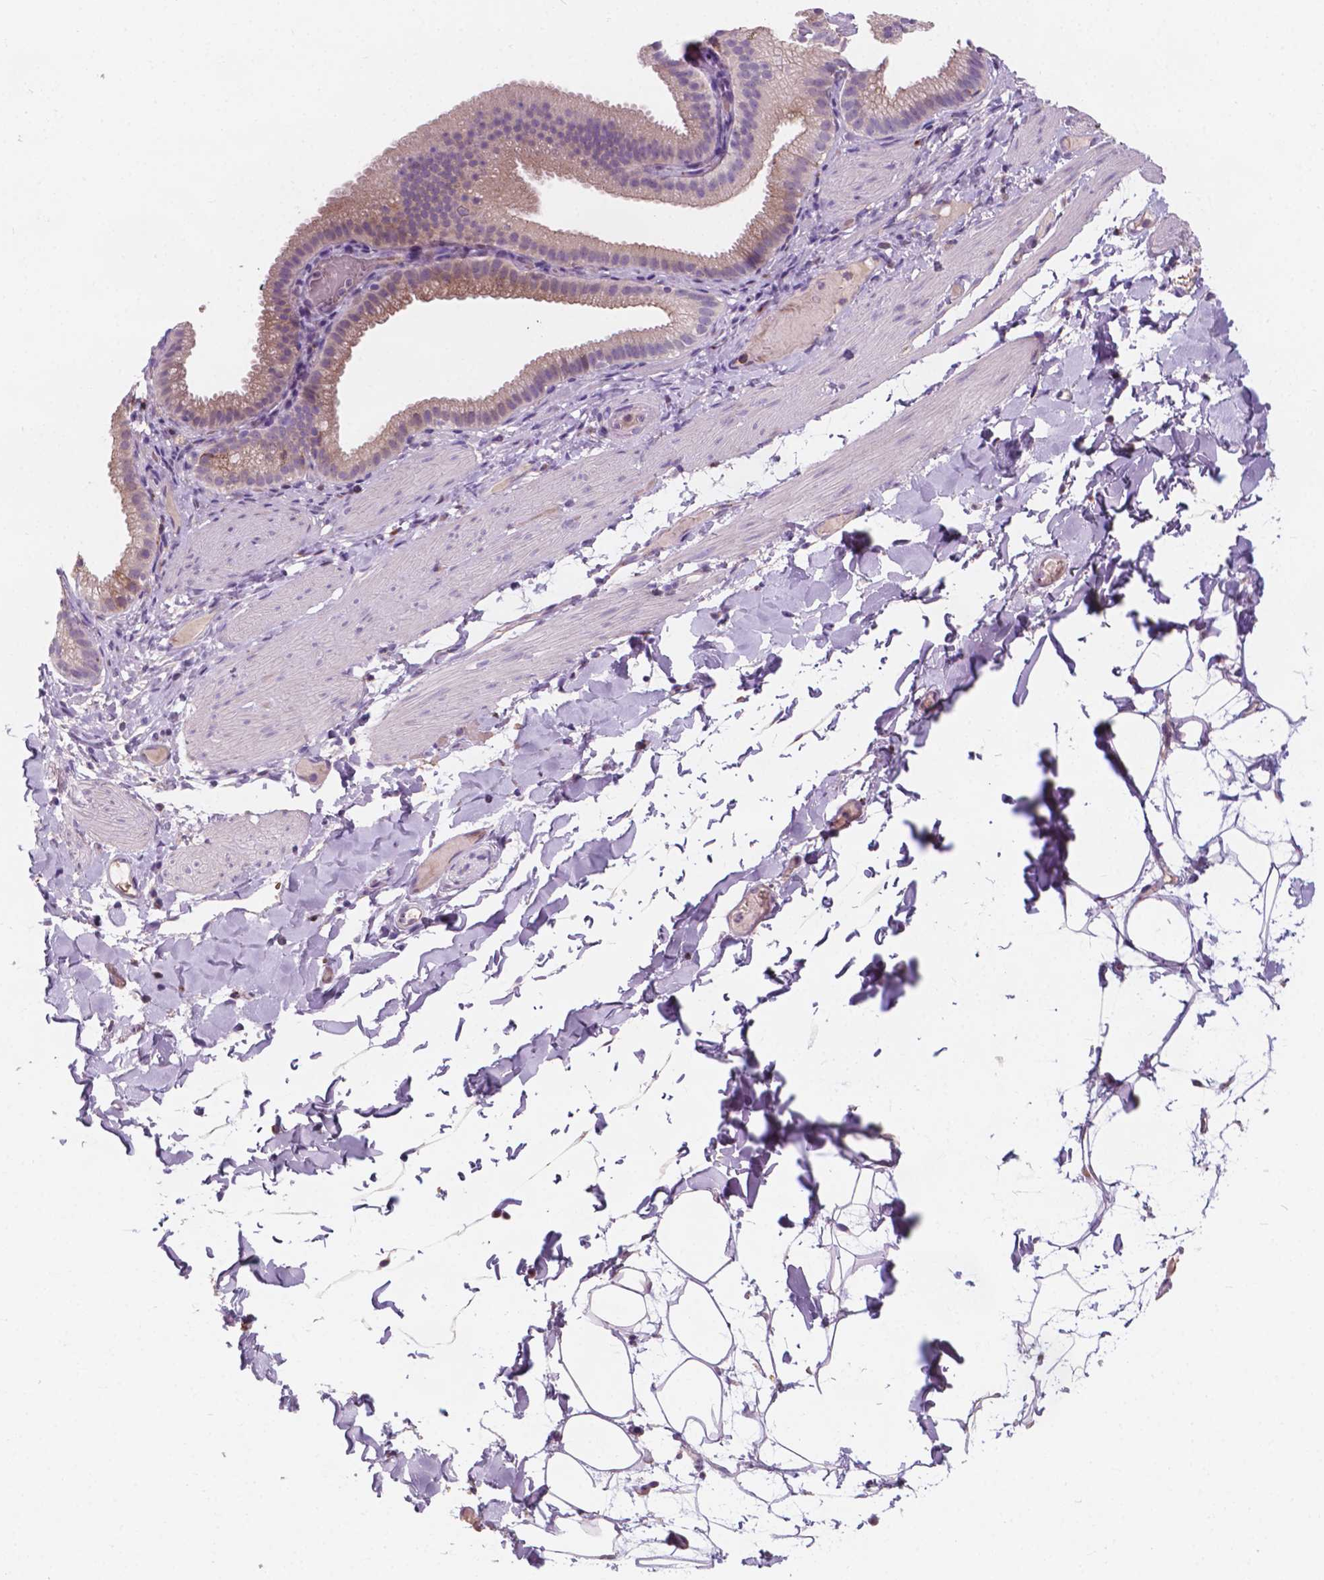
{"staining": {"intensity": "negative", "quantity": "none", "location": "none"}, "tissue": "adipose tissue", "cell_type": "Adipocytes", "image_type": "normal", "snomed": [{"axis": "morphology", "description": "Normal tissue, NOS"}, {"axis": "topography", "description": "Gallbladder"}, {"axis": "topography", "description": "Peripheral nerve tissue"}], "caption": "IHC photomicrograph of unremarkable human adipose tissue stained for a protein (brown), which displays no staining in adipocytes.", "gene": "IREB2", "patient": {"sex": "female", "age": 45}}